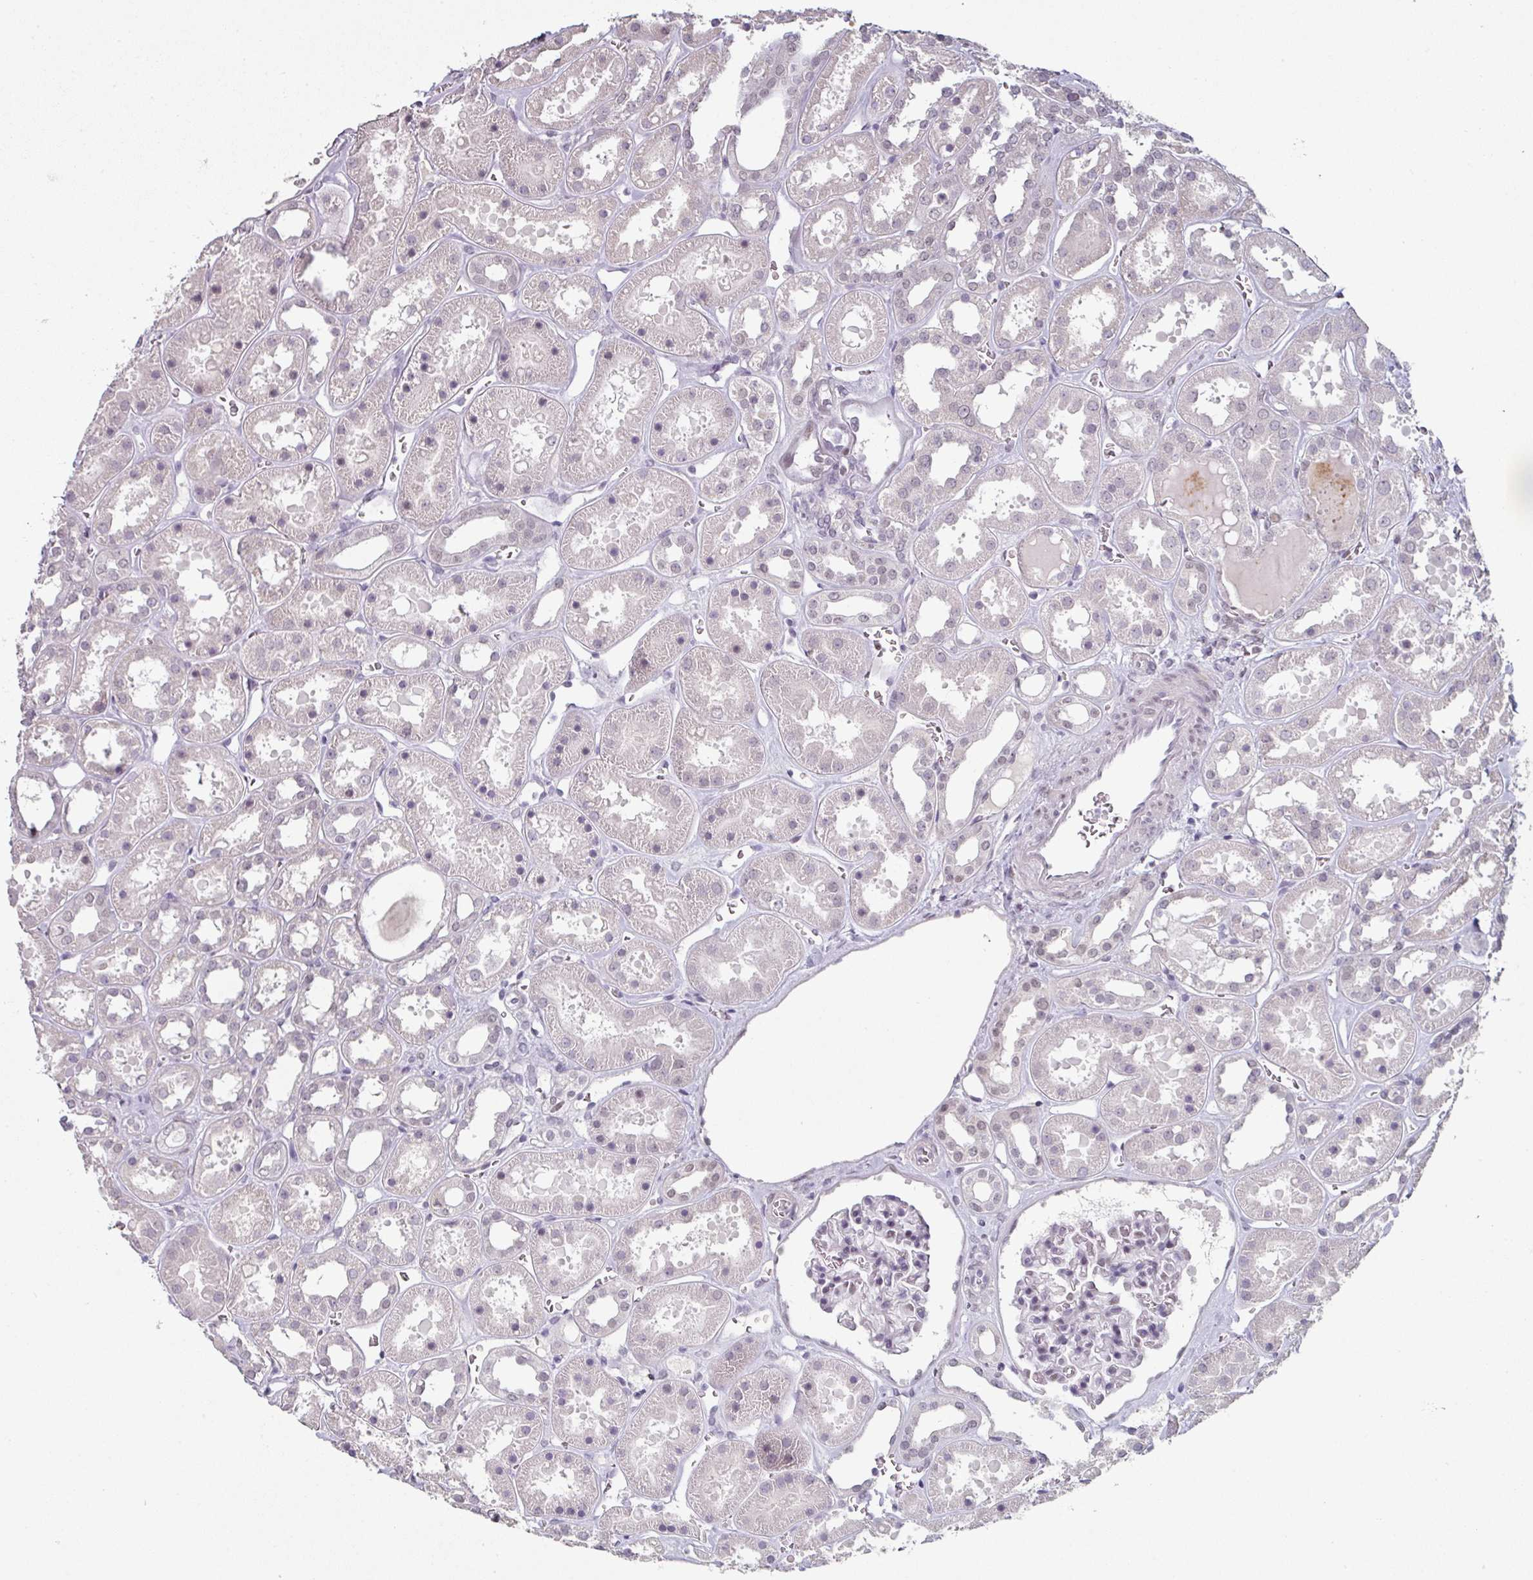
{"staining": {"intensity": "negative", "quantity": "none", "location": "none"}, "tissue": "kidney", "cell_type": "Cells in glomeruli", "image_type": "normal", "snomed": [{"axis": "morphology", "description": "Normal tissue, NOS"}, {"axis": "topography", "description": "Kidney"}], "caption": "An image of kidney stained for a protein demonstrates no brown staining in cells in glomeruli. The staining was performed using DAB to visualize the protein expression in brown, while the nuclei were stained in blue with hematoxylin (Magnification: 20x).", "gene": "ELK1", "patient": {"sex": "female", "age": 41}}